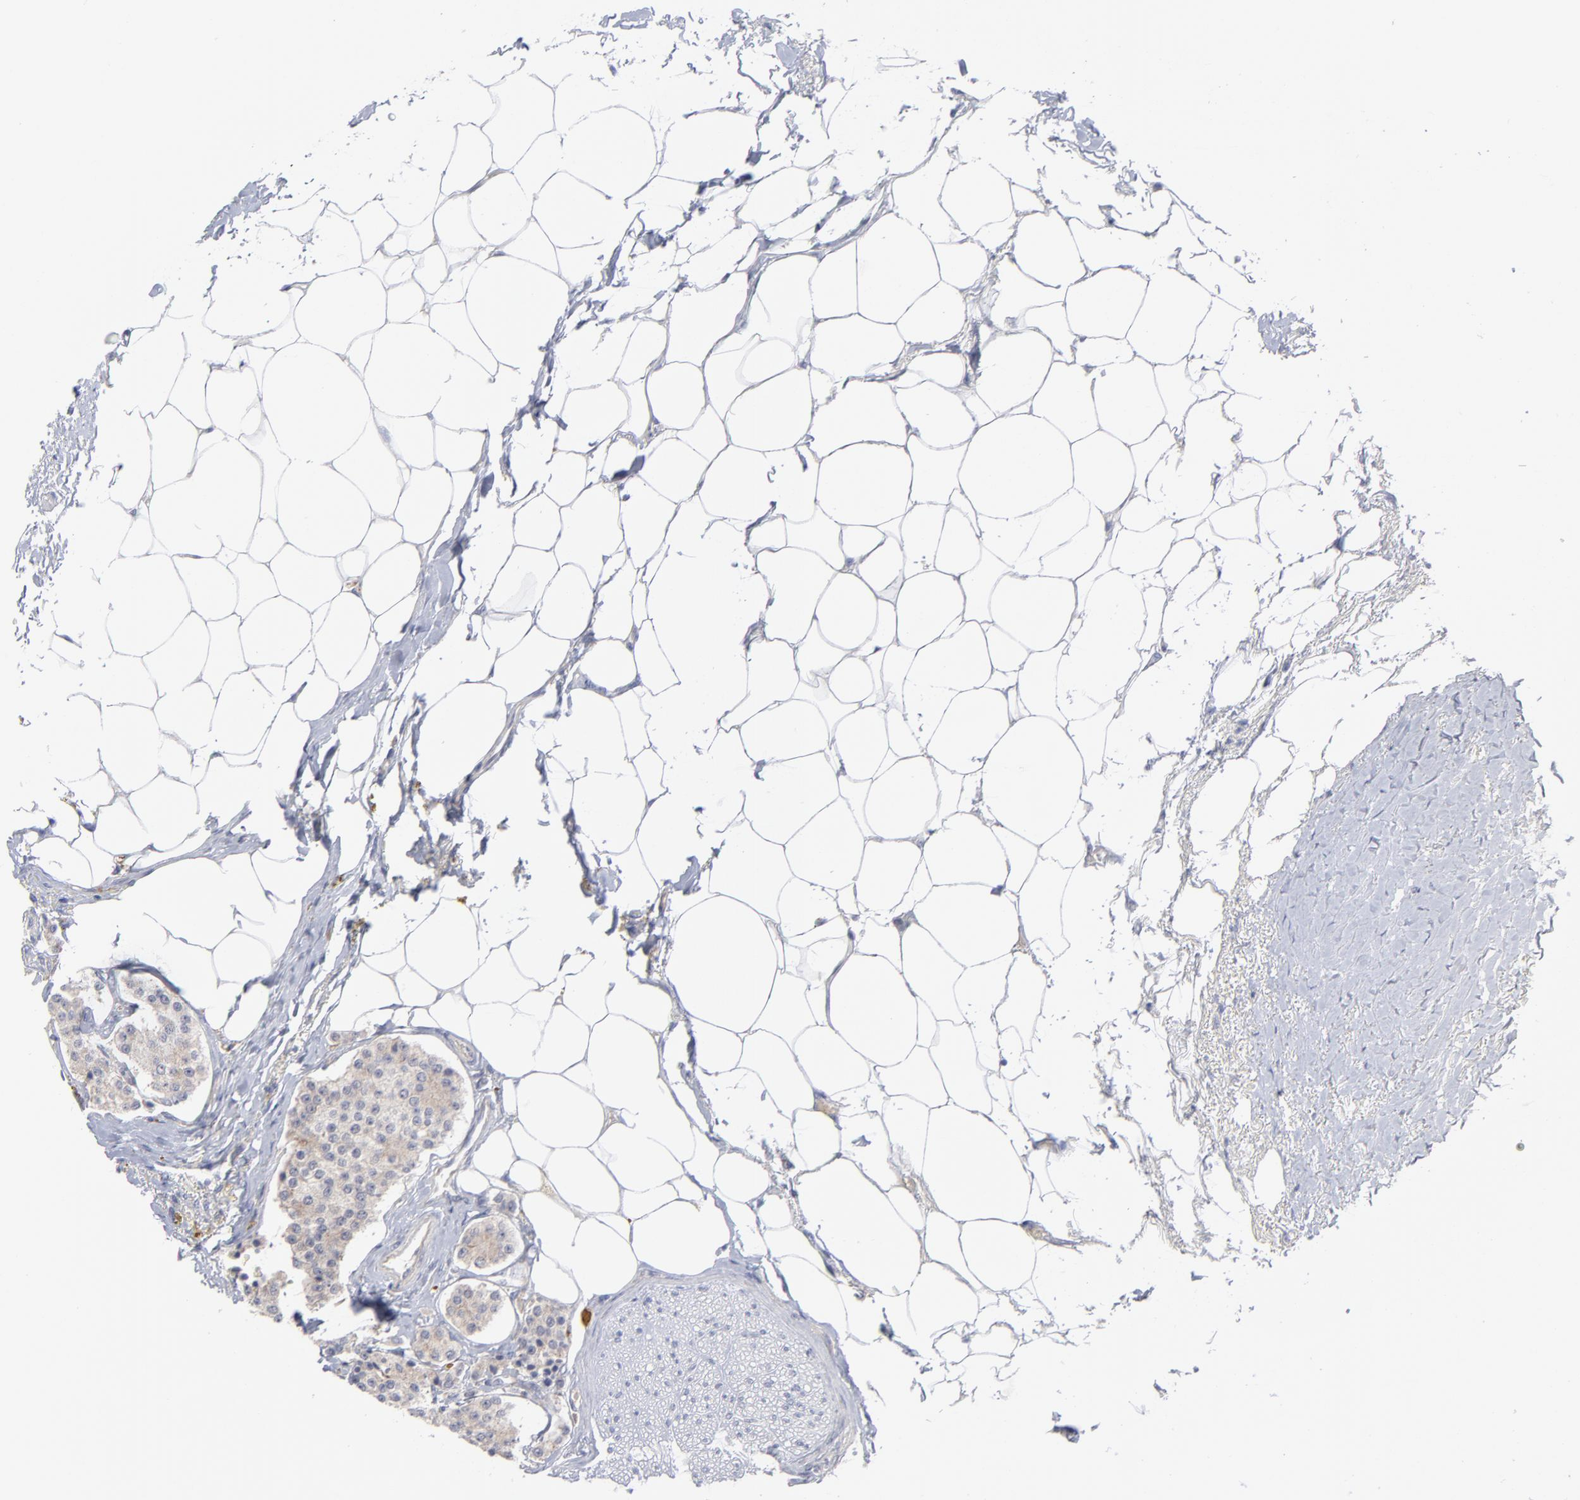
{"staining": {"intensity": "weak", "quantity": "<25%", "location": "cytoplasmic/membranous"}, "tissue": "carcinoid", "cell_type": "Tumor cells", "image_type": "cancer", "snomed": [{"axis": "morphology", "description": "Carcinoid, malignant, NOS"}, {"axis": "topography", "description": "Colon"}], "caption": "Tumor cells are negative for protein expression in human carcinoid.", "gene": "RPS24", "patient": {"sex": "female", "age": 61}}